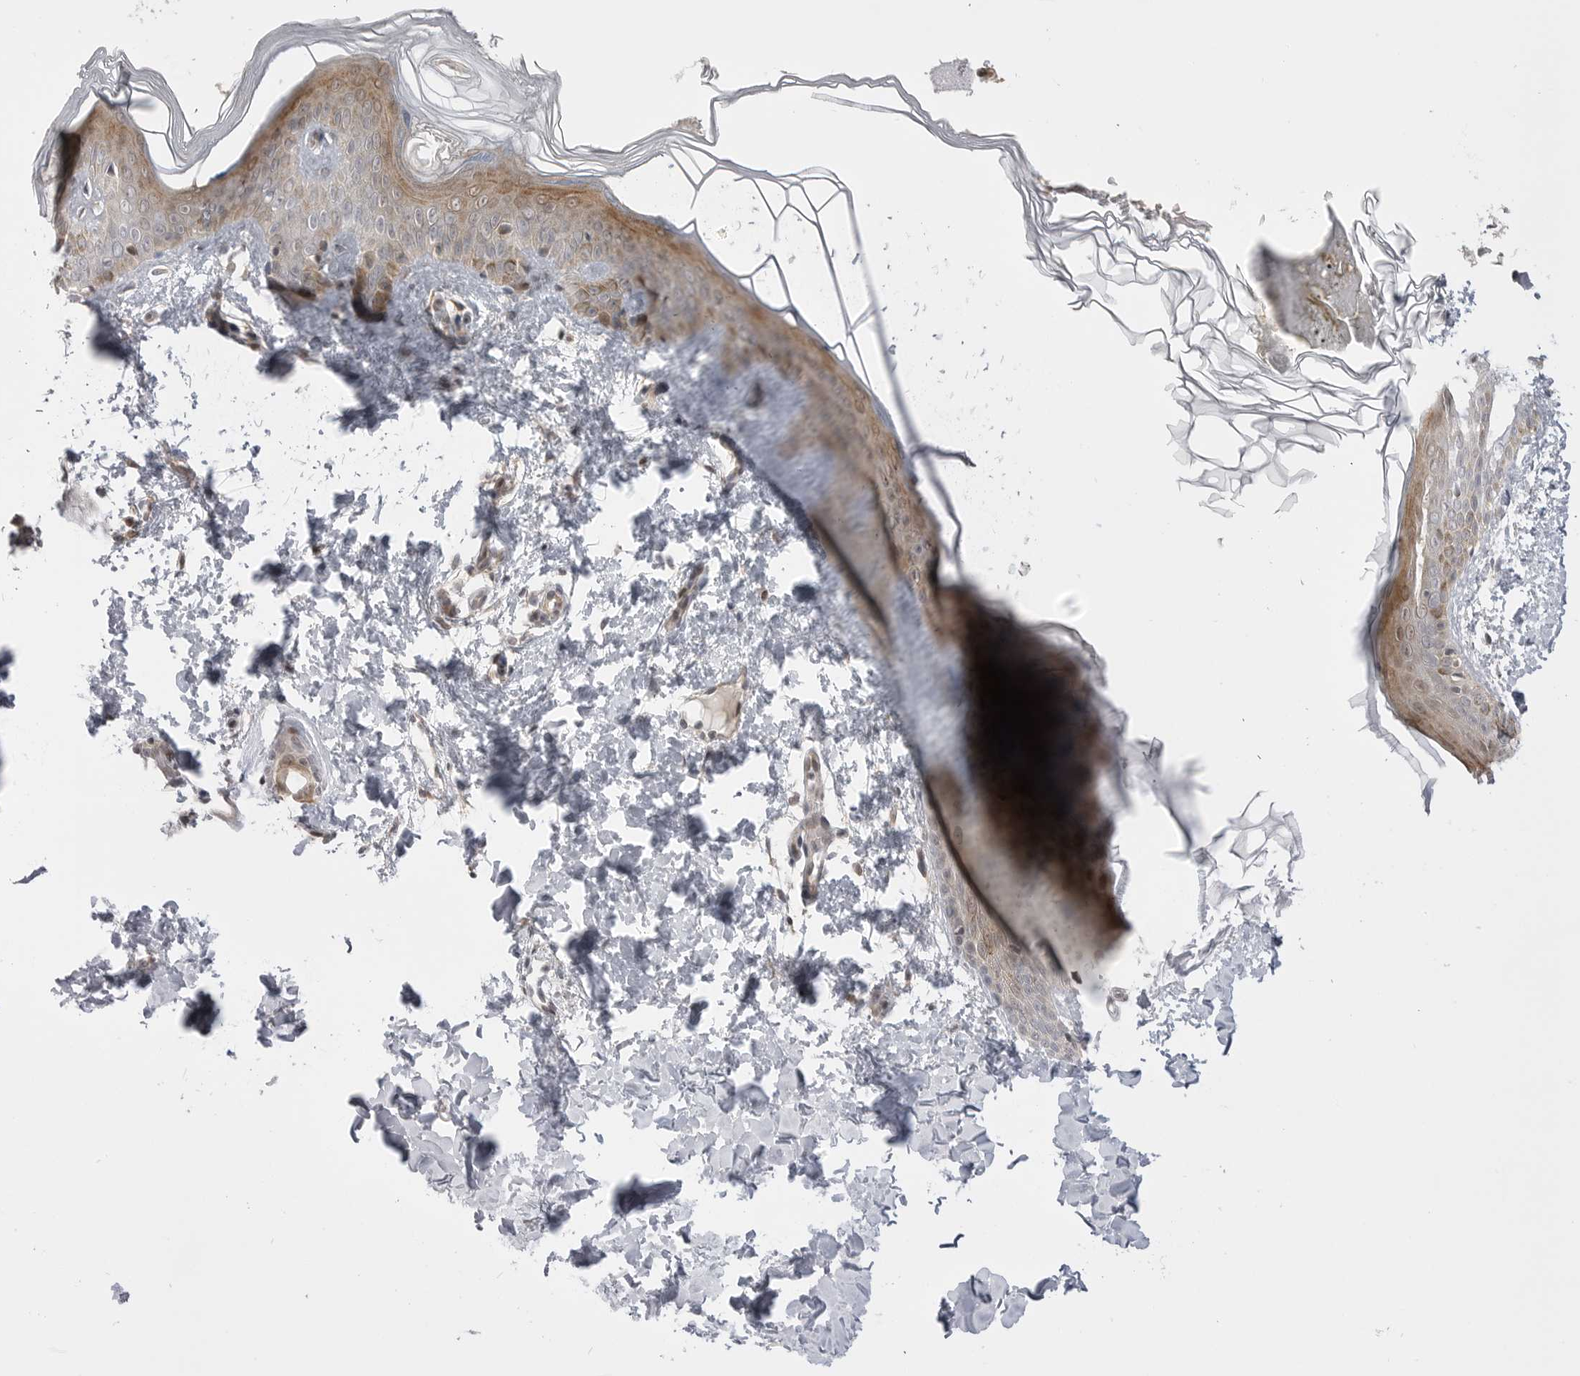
{"staining": {"intensity": "negative", "quantity": "none", "location": "none"}, "tissue": "skin", "cell_type": "Fibroblasts", "image_type": "normal", "snomed": [{"axis": "morphology", "description": "Normal tissue, NOS"}, {"axis": "morphology", "description": "Neoplasm, benign, NOS"}, {"axis": "topography", "description": "Skin"}, {"axis": "topography", "description": "Soft tissue"}], "caption": "A photomicrograph of skin stained for a protein exhibits no brown staining in fibroblasts.", "gene": "GGT6", "patient": {"sex": "male", "age": 26}}